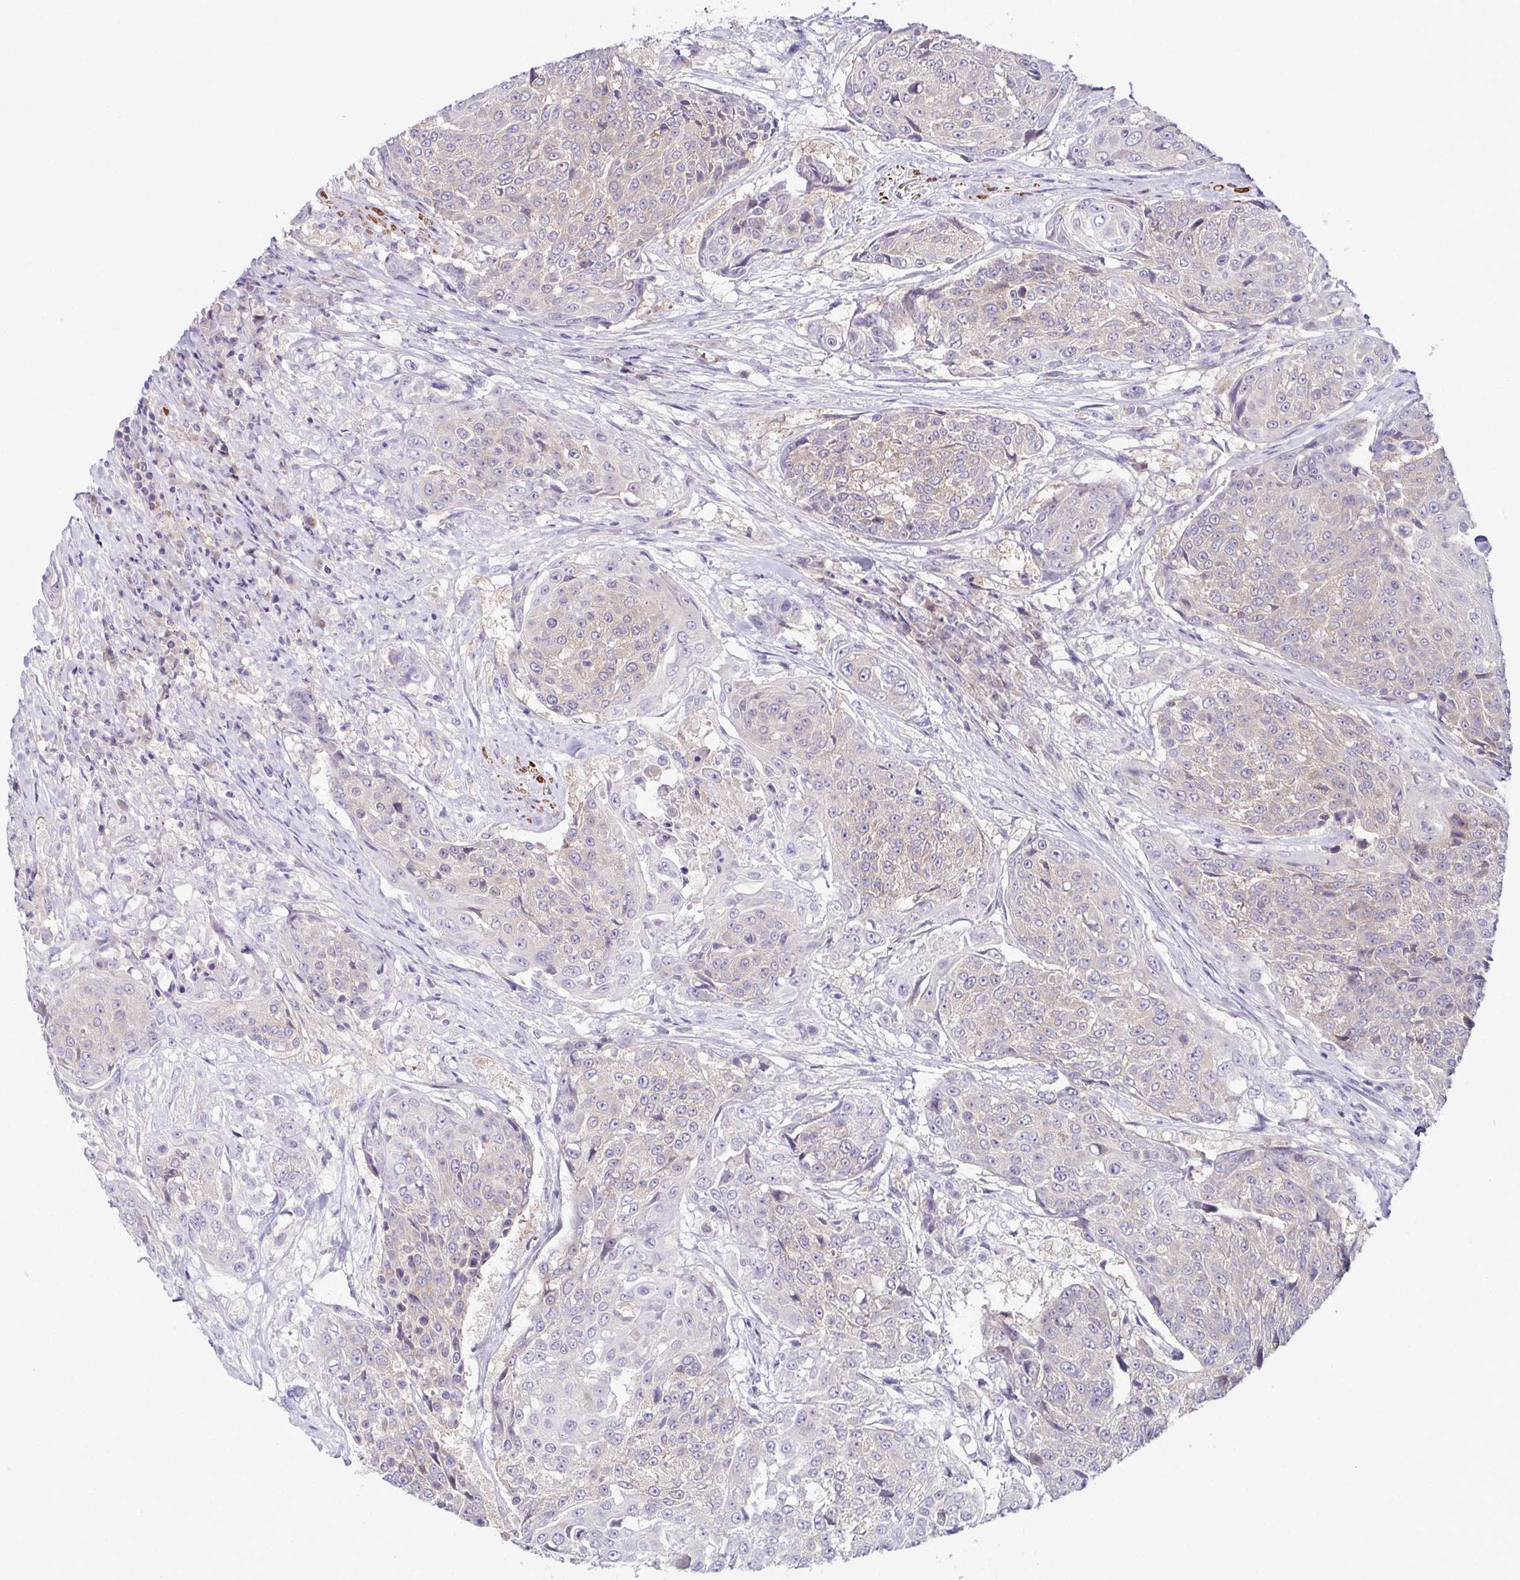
{"staining": {"intensity": "weak", "quantity": "<25%", "location": "cytoplasmic/membranous"}, "tissue": "urothelial cancer", "cell_type": "Tumor cells", "image_type": "cancer", "snomed": [{"axis": "morphology", "description": "Urothelial carcinoma, High grade"}, {"axis": "topography", "description": "Urinary bladder"}], "caption": "Urothelial carcinoma (high-grade) stained for a protein using immunohistochemistry (IHC) shows no expression tumor cells.", "gene": "CFAP97D1", "patient": {"sex": "female", "age": 63}}